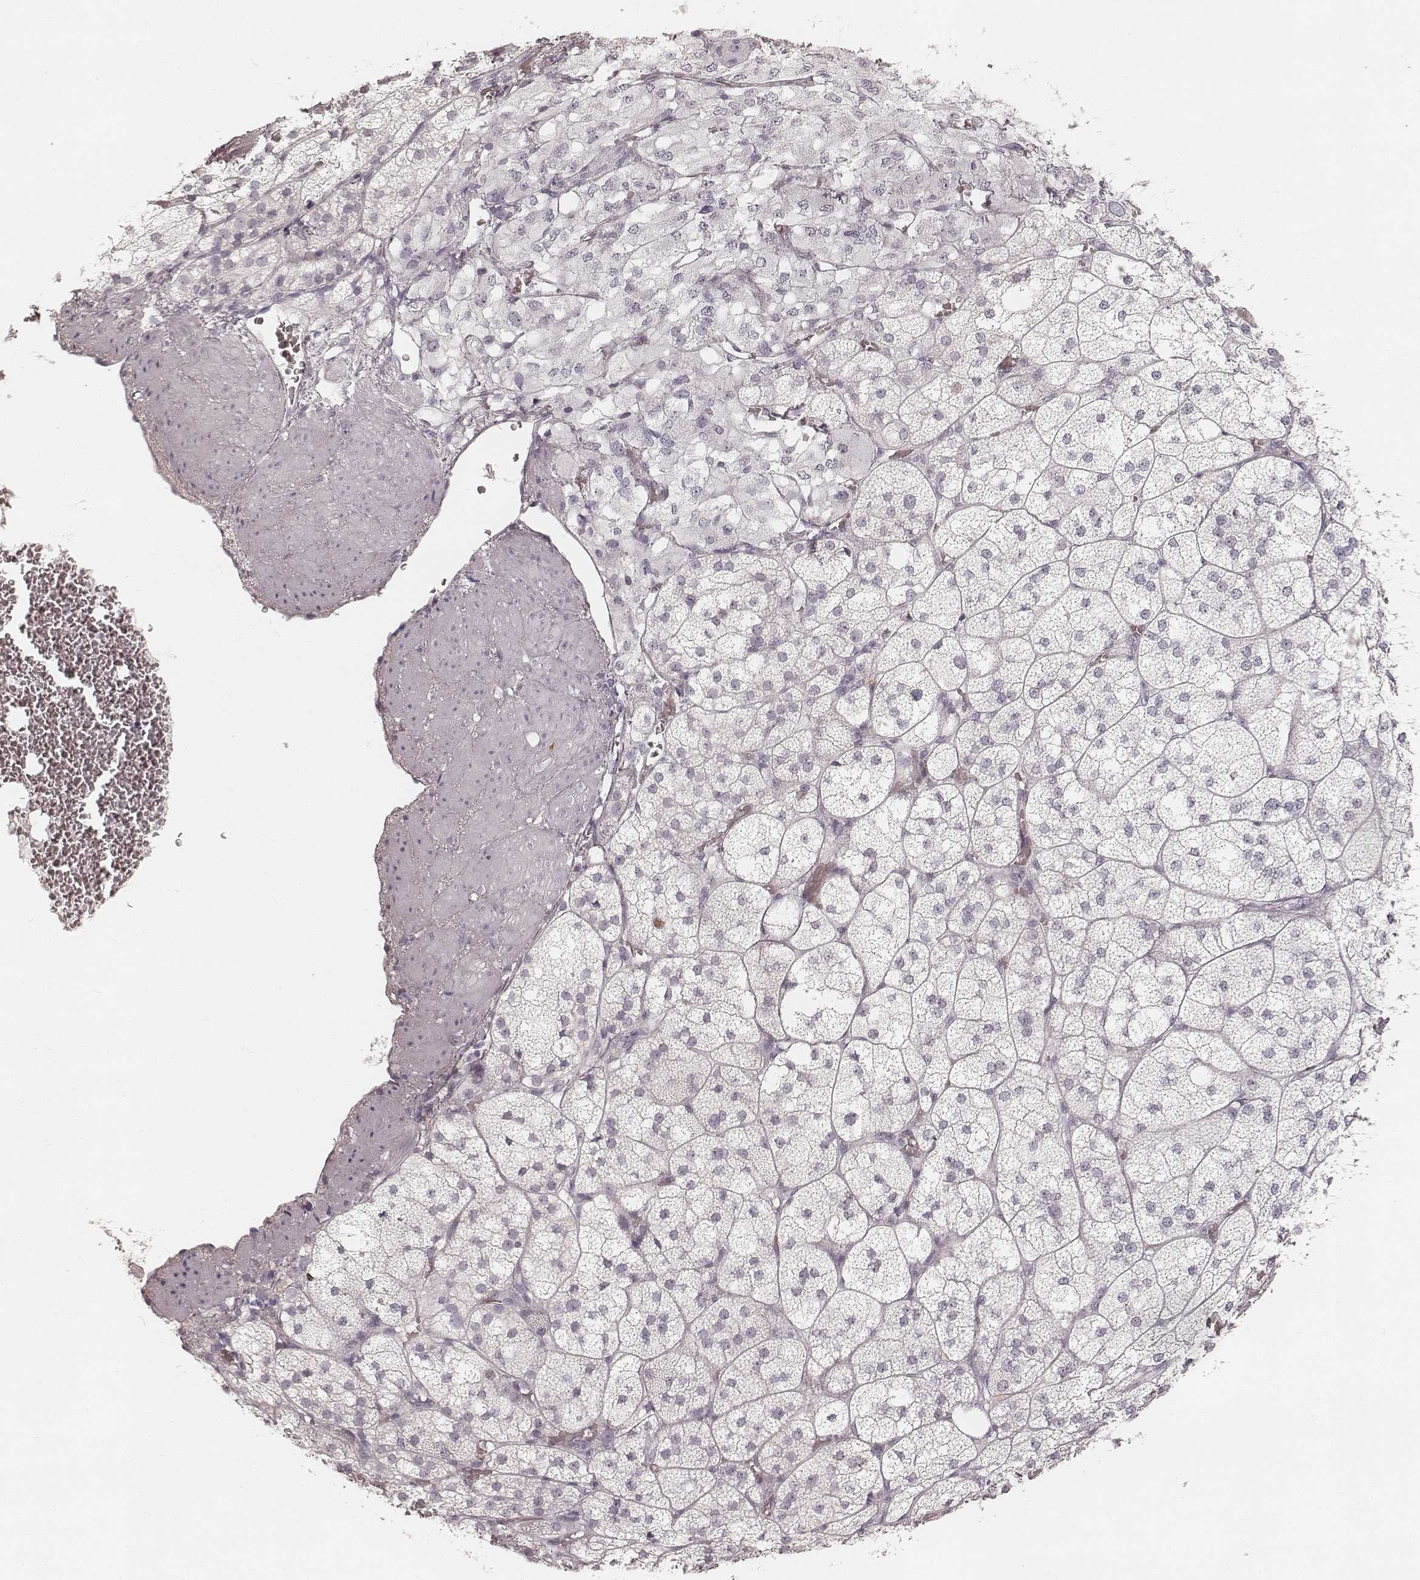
{"staining": {"intensity": "negative", "quantity": "none", "location": "none"}, "tissue": "adrenal gland", "cell_type": "Glandular cells", "image_type": "normal", "snomed": [{"axis": "morphology", "description": "Normal tissue, NOS"}, {"axis": "topography", "description": "Adrenal gland"}], "caption": "Immunohistochemical staining of unremarkable adrenal gland displays no significant staining in glandular cells. The staining is performed using DAB brown chromogen with nuclei counter-stained in using hematoxylin.", "gene": "TEX37", "patient": {"sex": "female", "age": 60}}